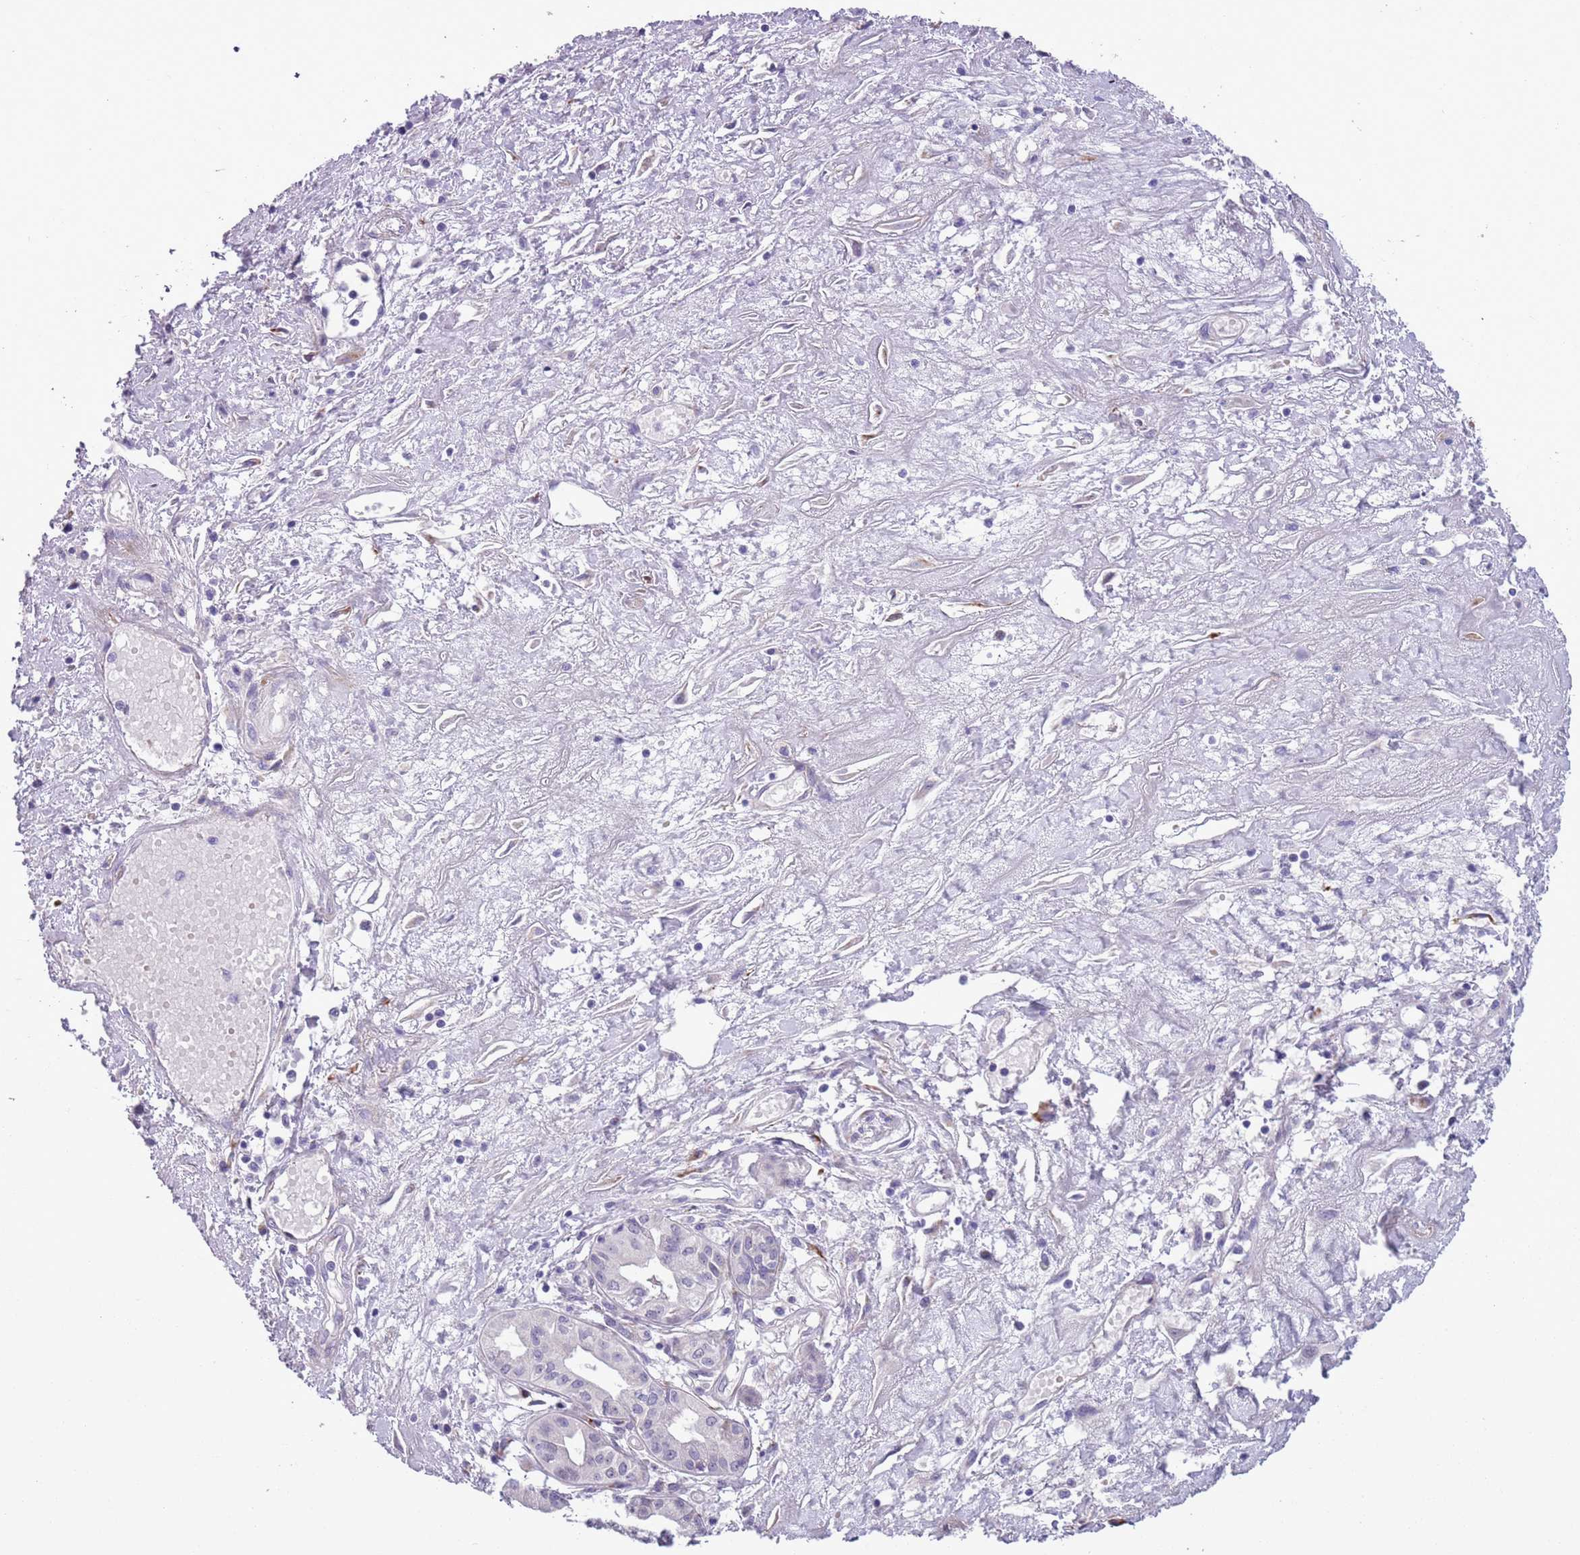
{"staining": {"intensity": "negative", "quantity": "none", "location": "none"}, "tissue": "pancreatic cancer", "cell_type": "Tumor cells", "image_type": "cancer", "snomed": [{"axis": "morphology", "description": "Adenocarcinoma, NOS"}, {"axis": "topography", "description": "Pancreas"}], "caption": "DAB (3,3'-diaminobenzidine) immunohistochemical staining of adenocarcinoma (pancreatic) demonstrates no significant expression in tumor cells.", "gene": "MRPL32", "patient": {"sex": "female", "age": 50}}